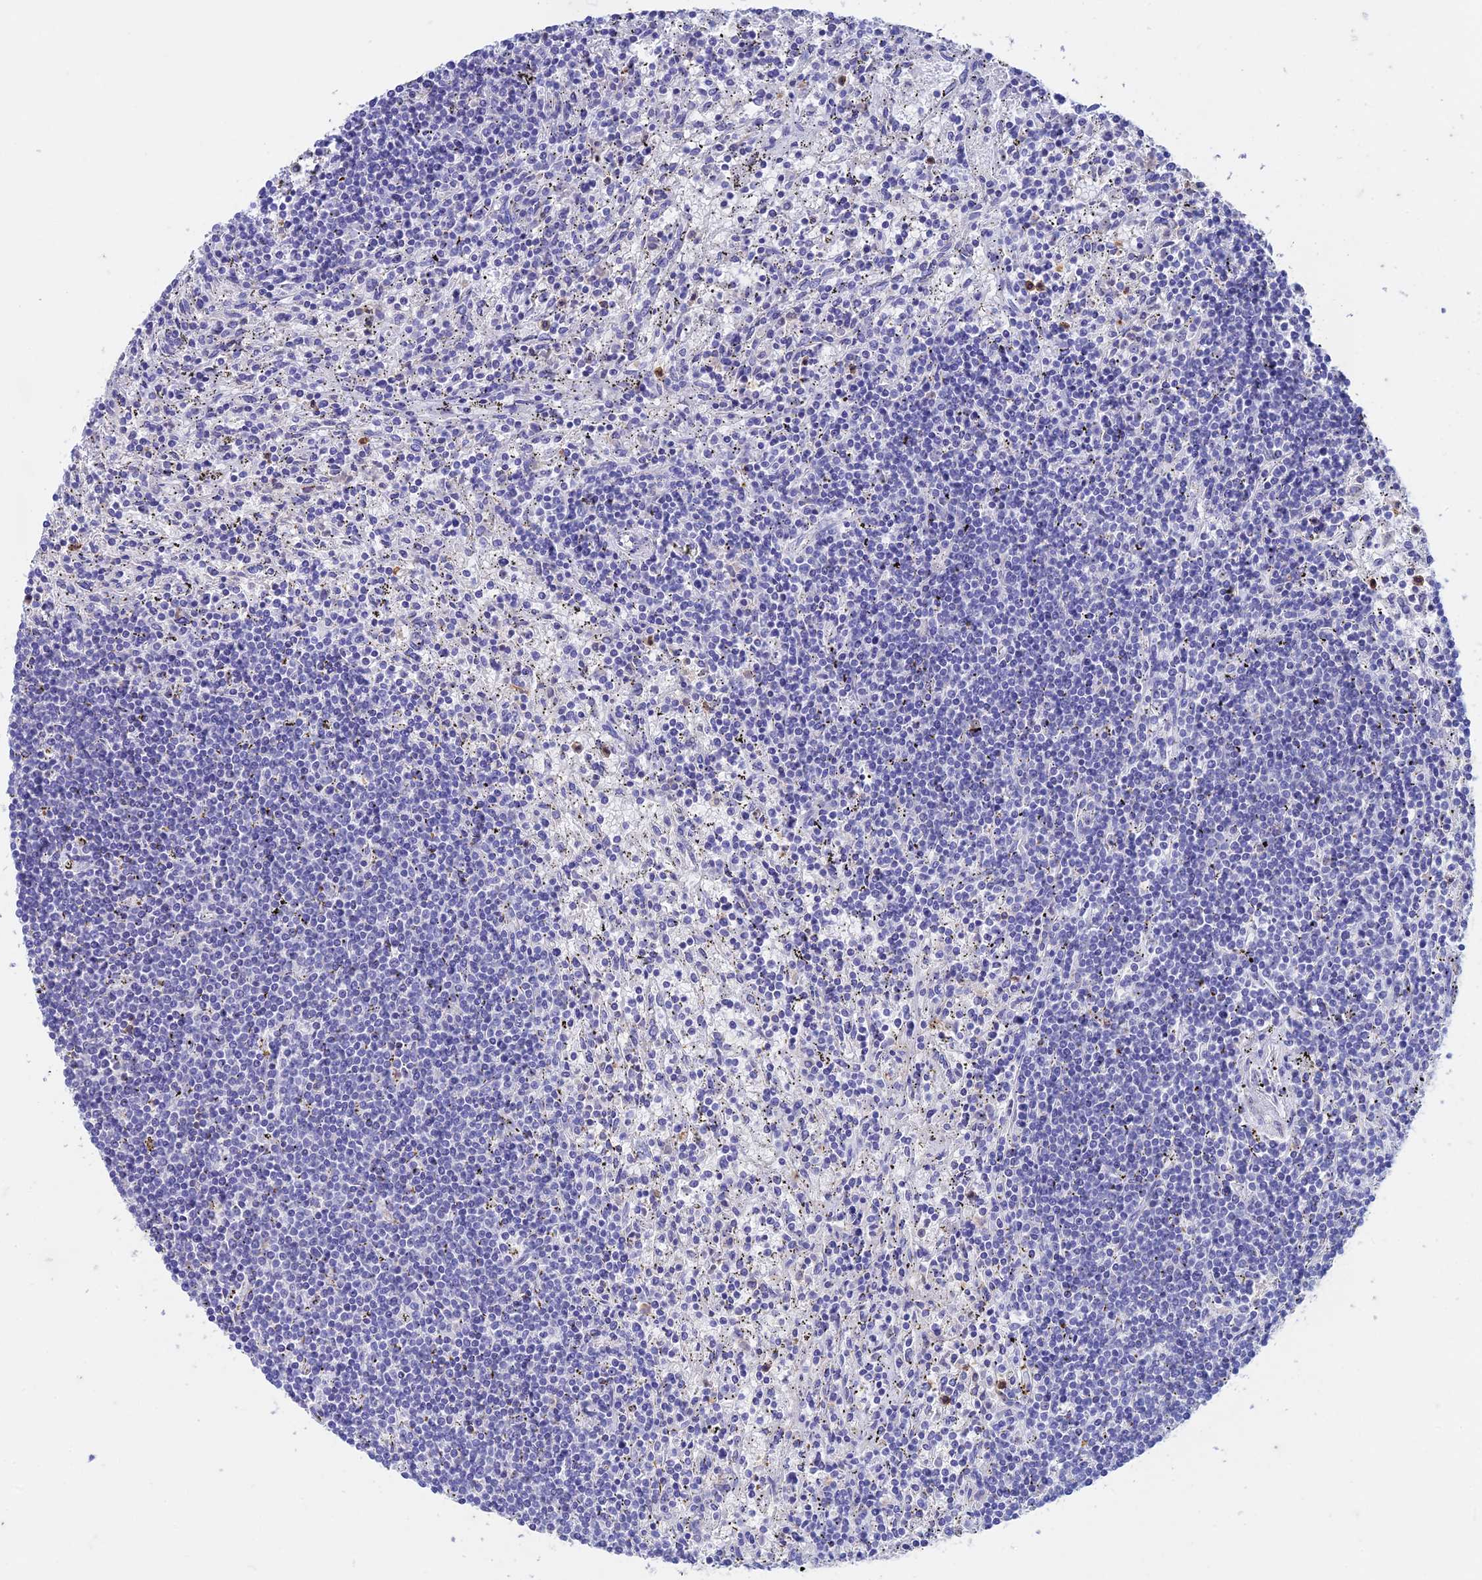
{"staining": {"intensity": "negative", "quantity": "none", "location": "none"}, "tissue": "lymphoma", "cell_type": "Tumor cells", "image_type": "cancer", "snomed": [{"axis": "morphology", "description": "Malignant lymphoma, non-Hodgkin's type, Low grade"}, {"axis": "topography", "description": "Spleen"}], "caption": "Low-grade malignant lymphoma, non-Hodgkin's type was stained to show a protein in brown. There is no significant staining in tumor cells.", "gene": "FGF7", "patient": {"sex": "male", "age": 76}}